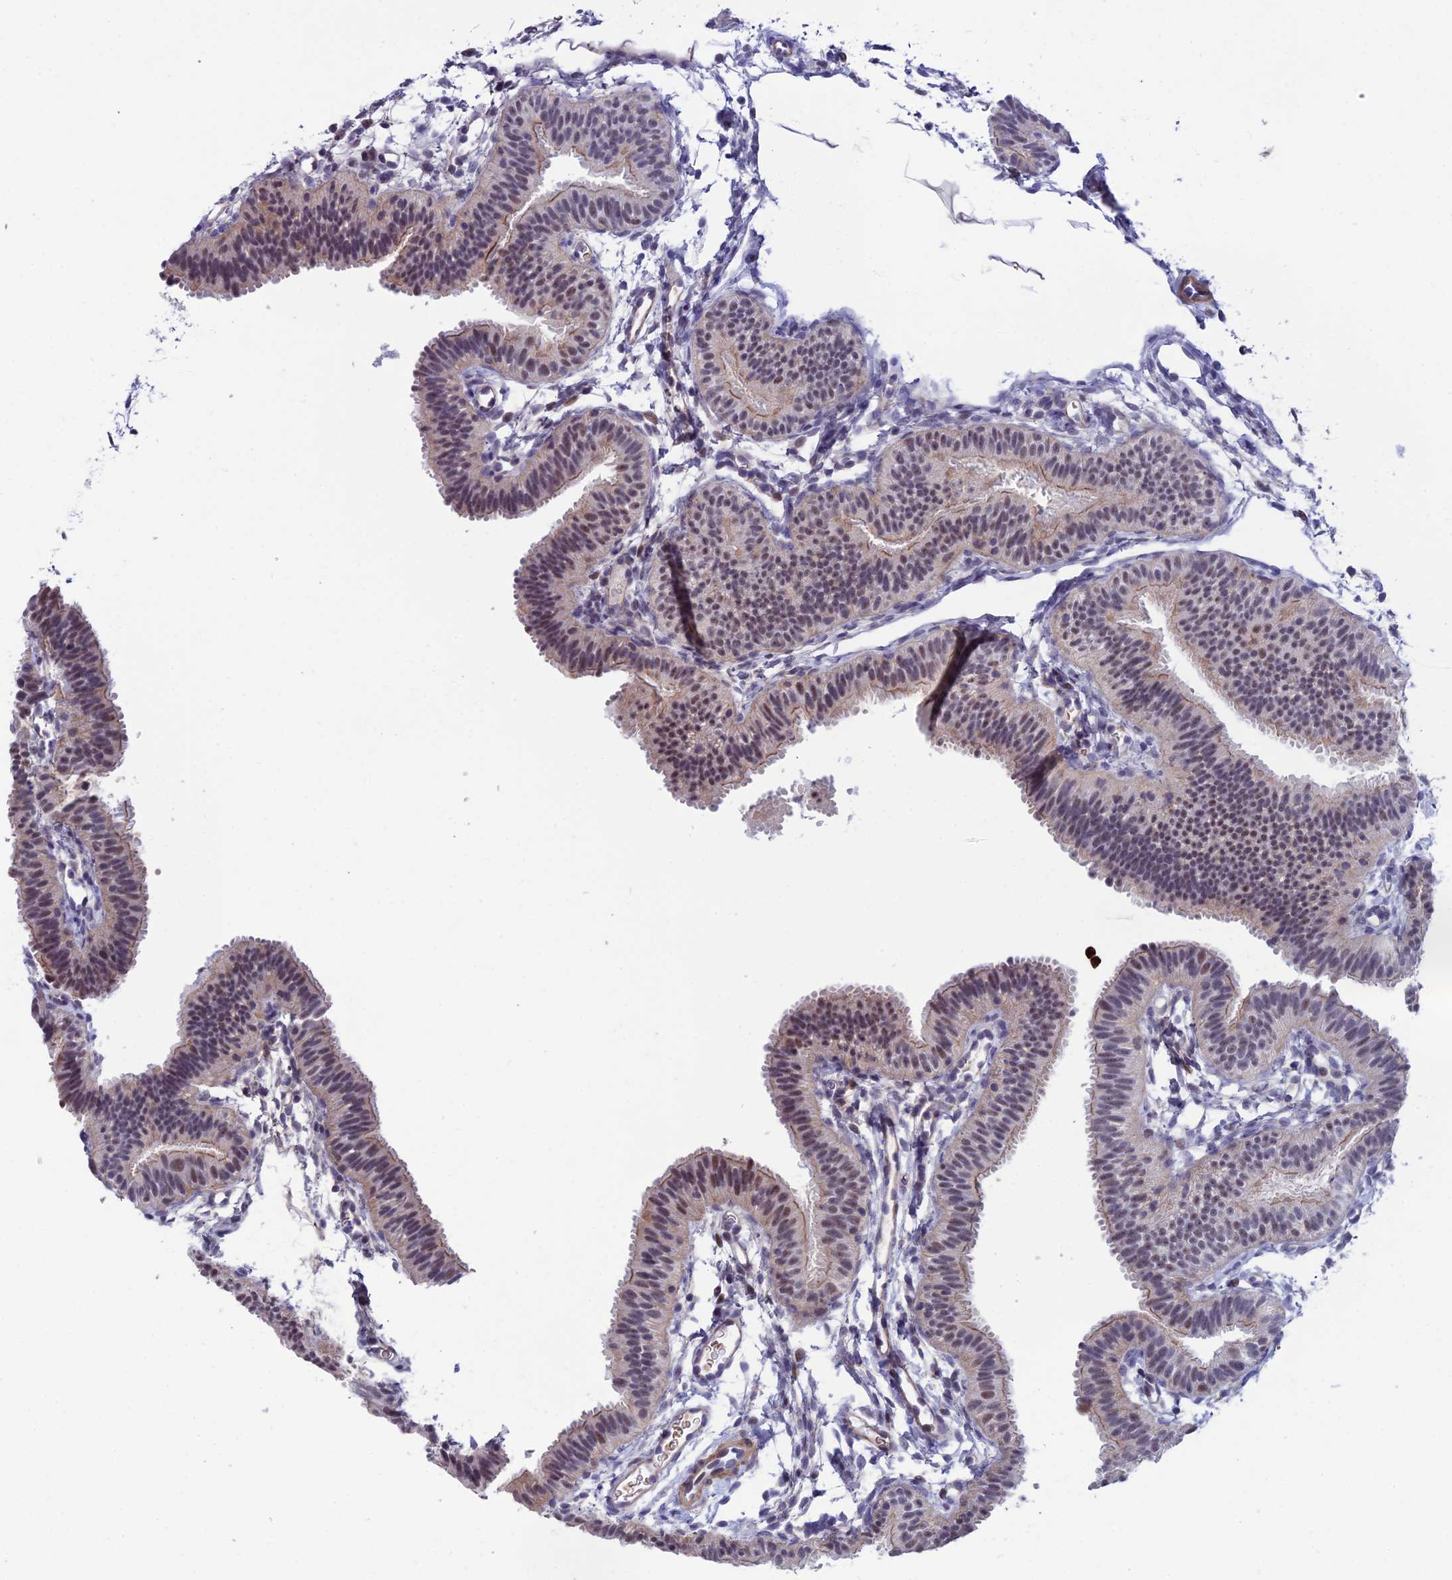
{"staining": {"intensity": "moderate", "quantity": "<25%", "location": "cytoplasmic/membranous,nuclear"}, "tissue": "fallopian tube", "cell_type": "Glandular cells", "image_type": "normal", "snomed": [{"axis": "morphology", "description": "Normal tissue, NOS"}, {"axis": "topography", "description": "Fallopian tube"}], "caption": "A high-resolution micrograph shows IHC staining of normal fallopian tube, which displays moderate cytoplasmic/membranous,nuclear expression in approximately <25% of glandular cells.", "gene": "COL6A6", "patient": {"sex": "female", "age": 35}}